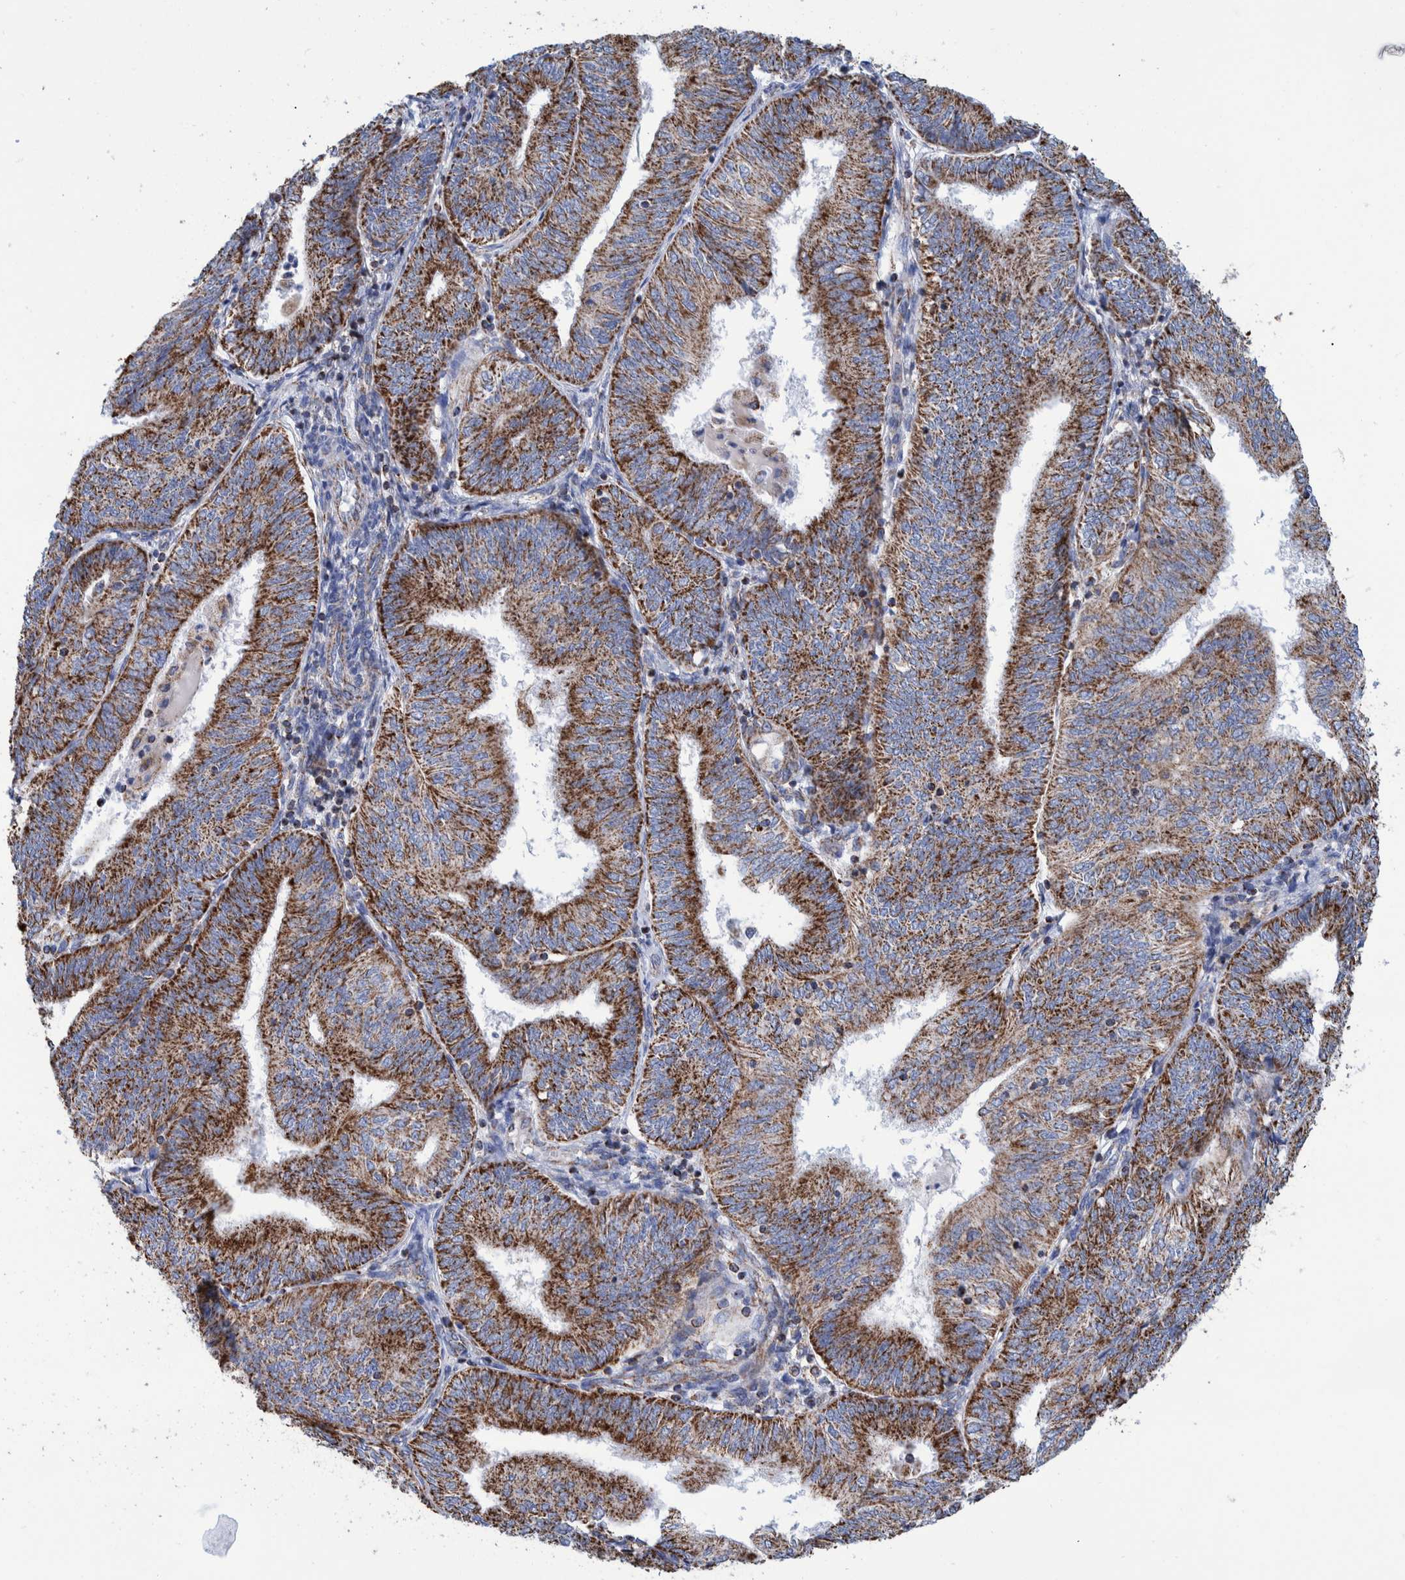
{"staining": {"intensity": "moderate", "quantity": ">75%", "location": "cytoplasmic/membranous"}, "tissue": "endometrial cancer", "cell_type": "Tumor cells", "image_type": "cancer", "snomed": [{"axis": "morphology", "description": "Adenocarcinoma, NOS"}, {"axis": "topography", "description": "Endometrium"}], "caption": "Endometrial cancer stained with a protein marker shows moderate staining in tumor cells.", "gene": "DECR1", "patient": {"sex": "female", "age": 58}}